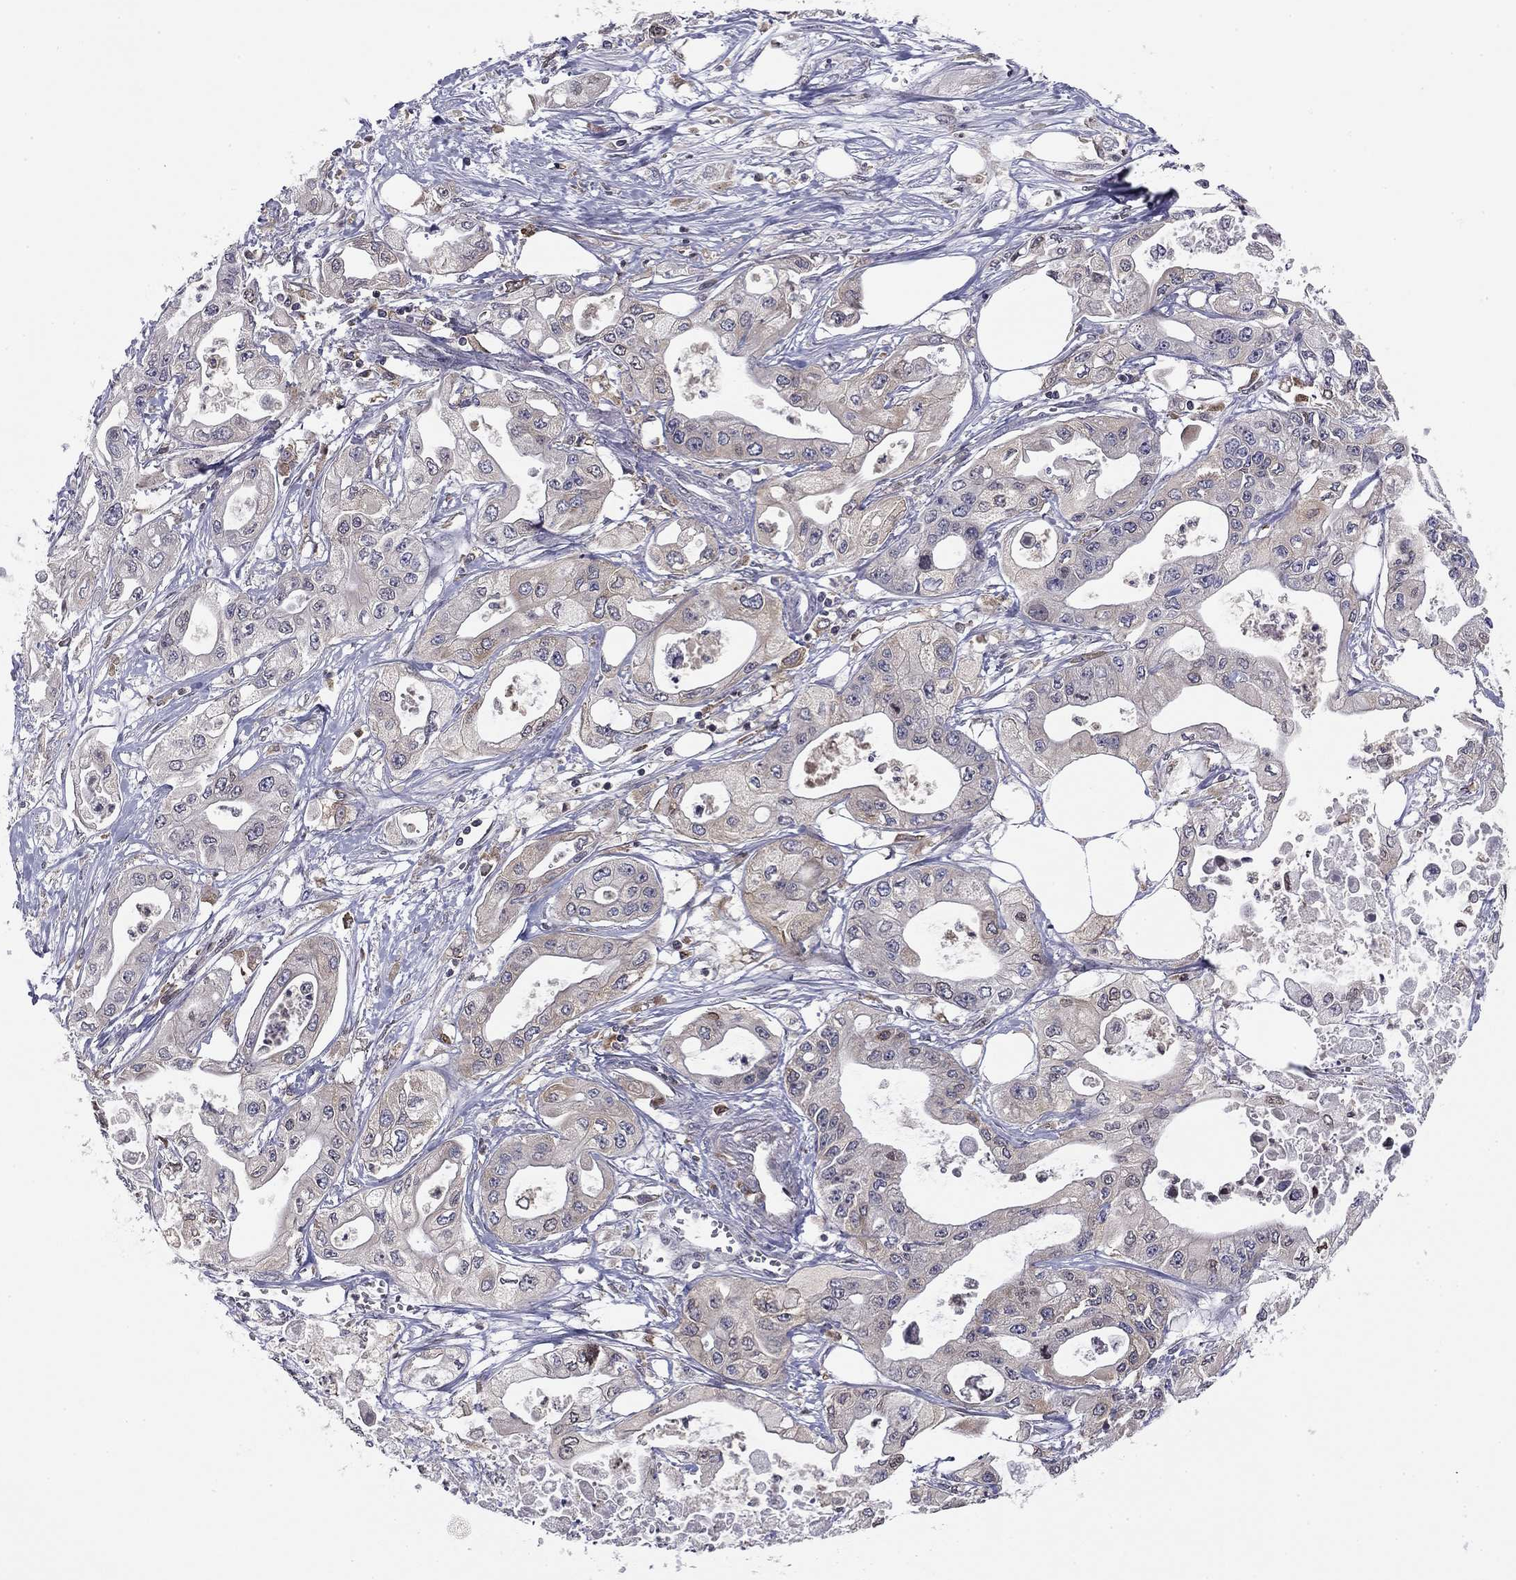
{"staining": {"intensity": "weak", "quantity": "<25%", "location": "cytoplasmic/membranous"}, "tissue": "pancreatic cancer", "cell_type": "Tumor cells", "image_type": "cancer", "snomed": [{"axis": "morphology", "description": "Adenocarcinoma, NOS"}, {"axis": "topography", "description": "Pancreas"}], "caption": "IHC of pancreatic adenocarcinoma displays no expression in tumor cells. The staining is performed using DAB brown chromogen with nuclei counter-stained in using hematoxylin.", "gene": "PLCB2", "patient": {"sex": "male", "age": 70}}